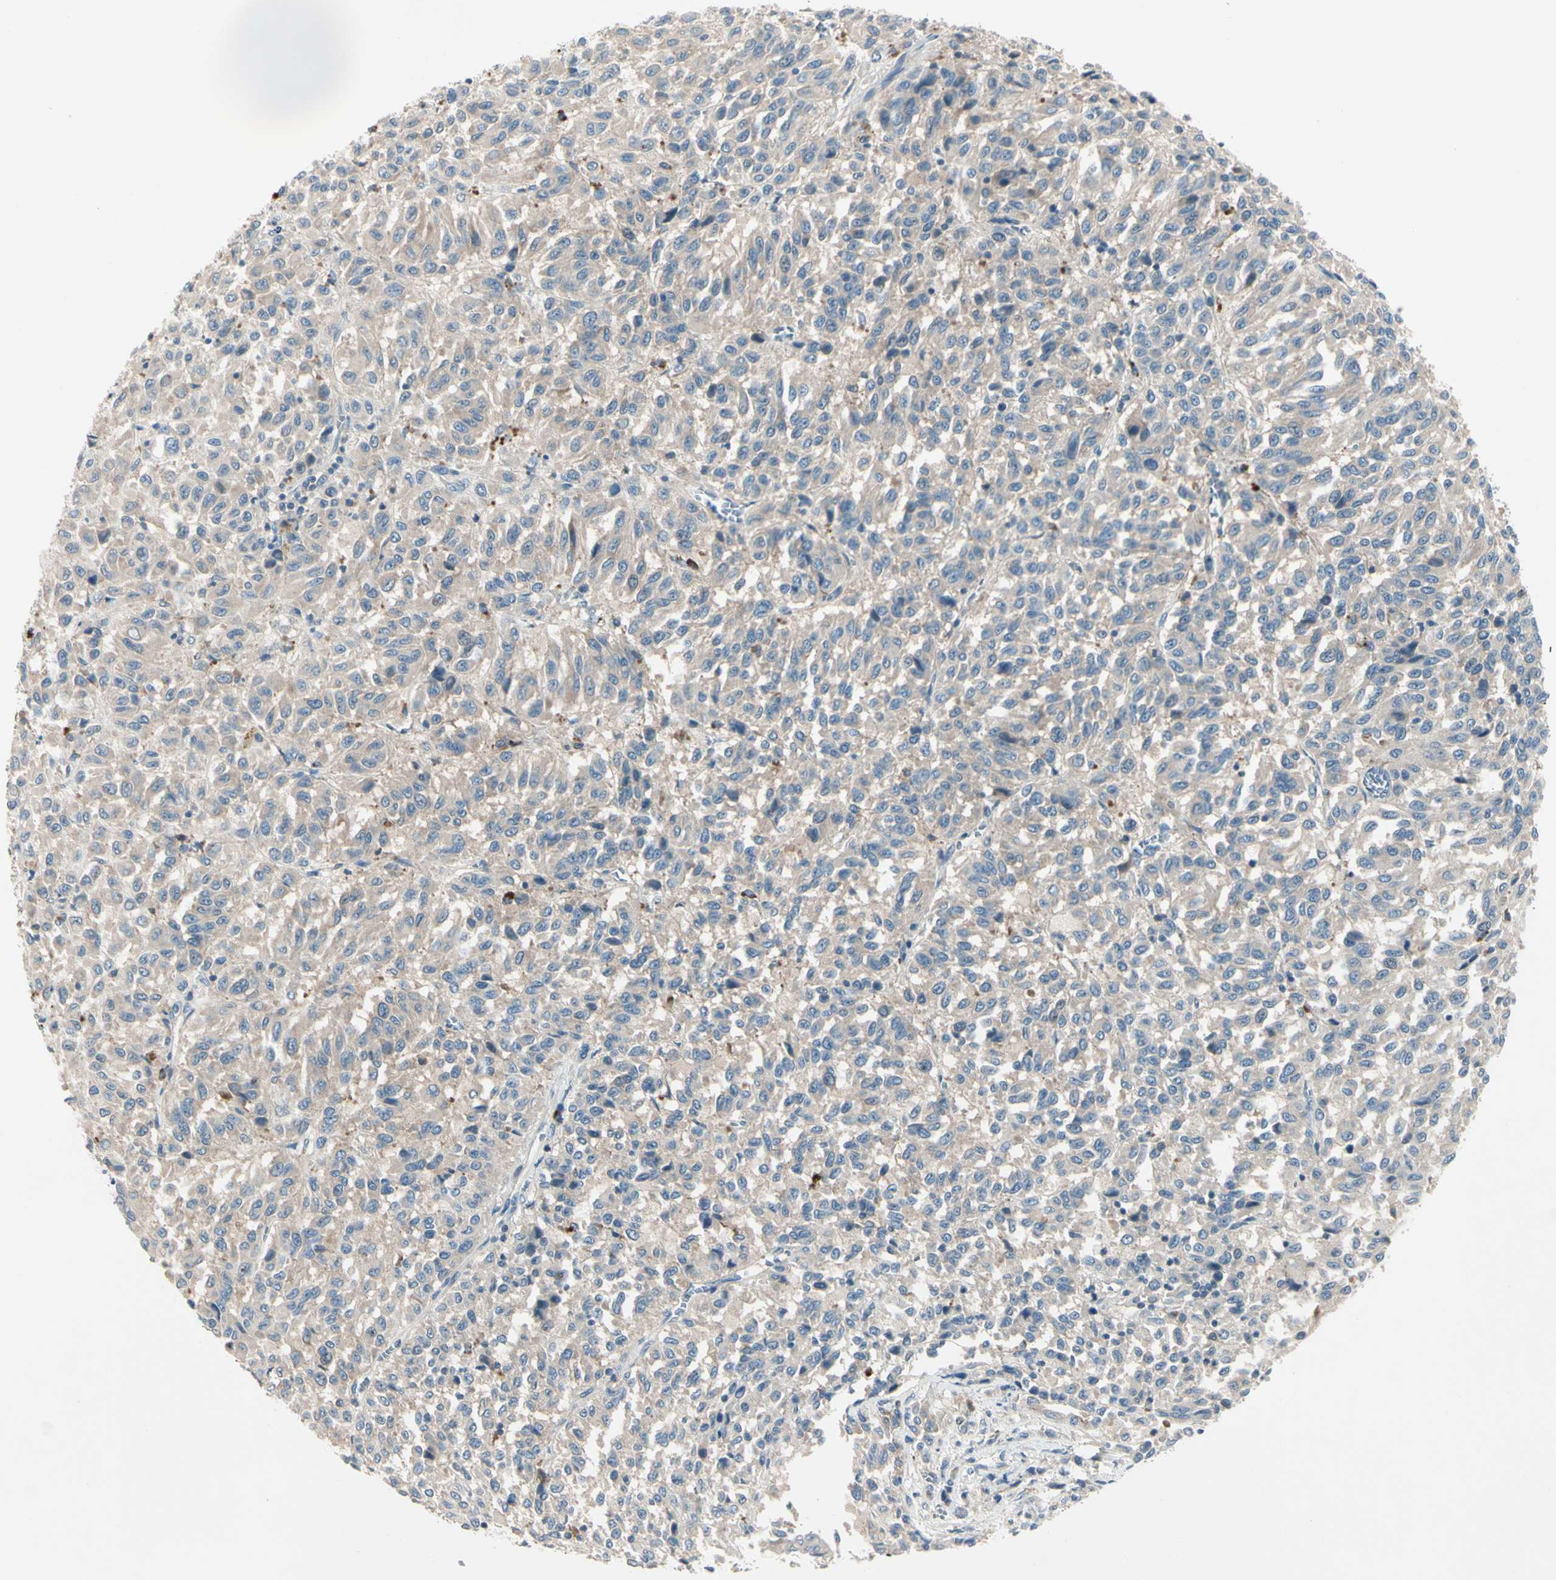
{"staining": {"intensity": "weak", "quantity": "25%-75%", "location": "cytoplasmic/membranous"}, "tissue": "melanoma", "cell_type": "Tumor cells", "image_type": "cancer", "snomed": [{"axis": "morphology", "description": "Malignant melanoma, Metastatic site"}, {"axis": "topography", "description": "Lung"}], "caption": "High-power microscopy captured an immunohistochemistry histopathology image of melanoma, revealing weak cytoplasmic/membranous staining in approximately 25%-75% of tumor cells. The protein is shown in brown color, while the nuclei are stained blue.", "gene": "IL1R1", "patient": {"sex": "male", "age": 64}}